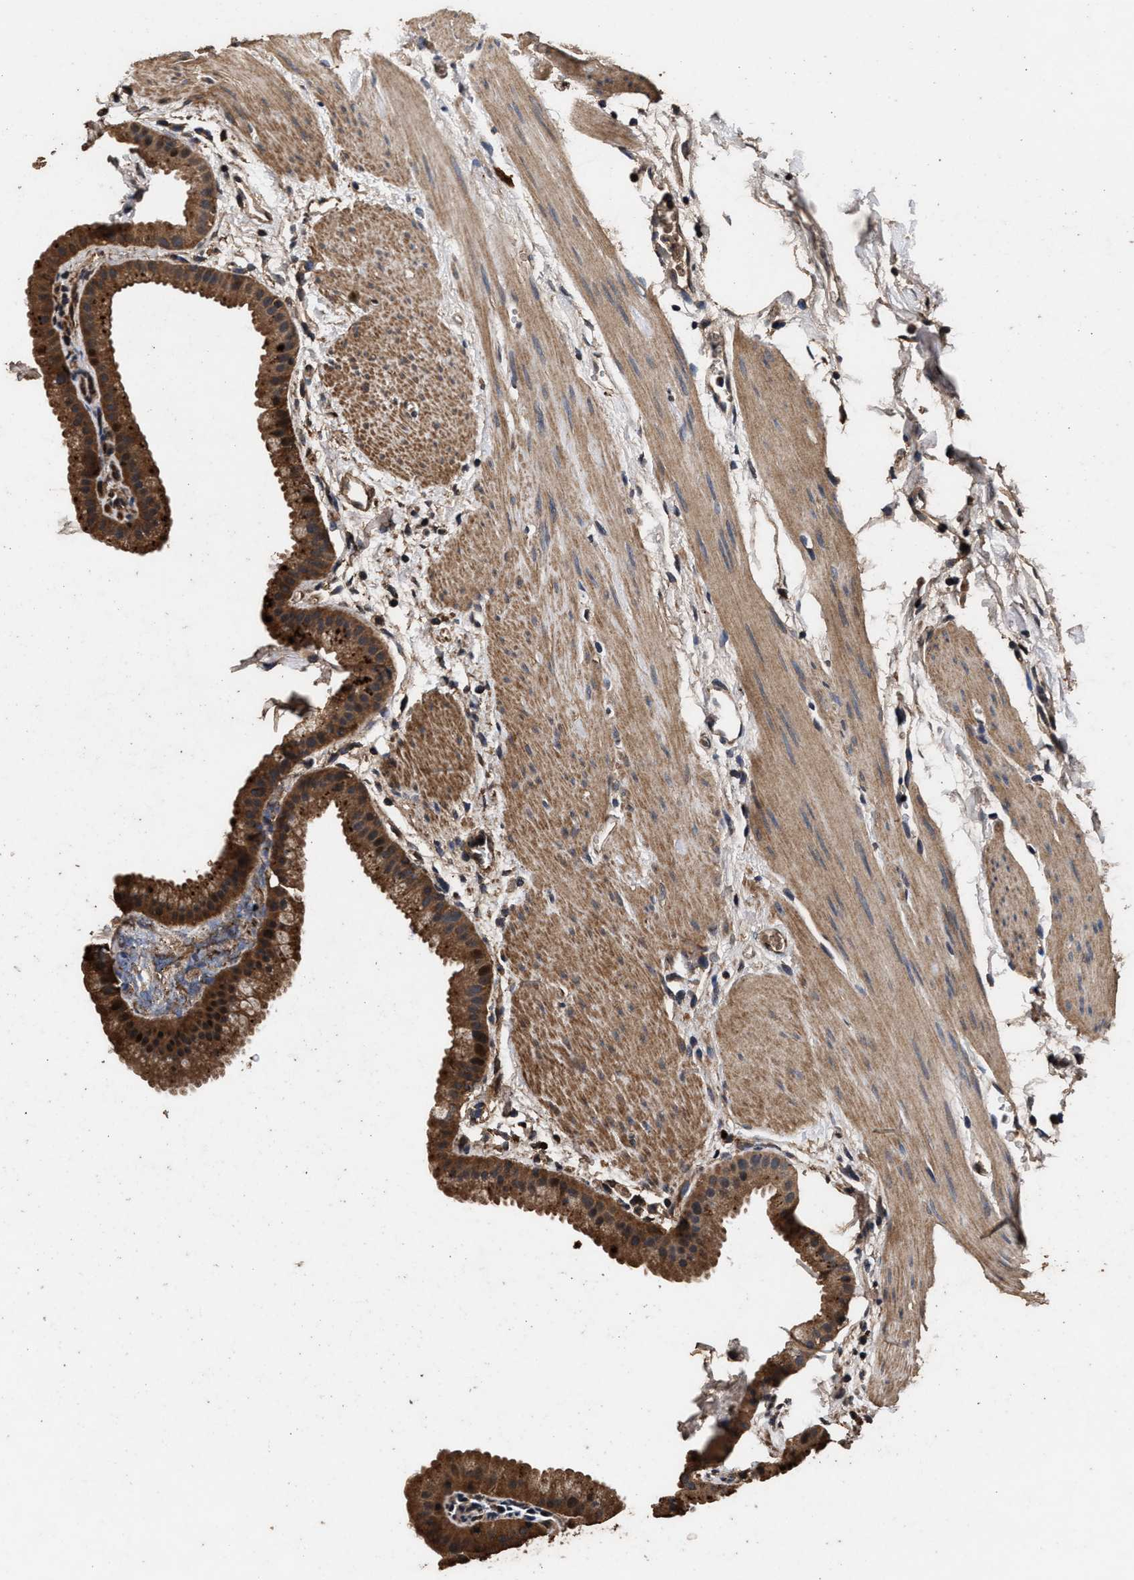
{"staining": {"intensity": "moderate", "quantity": ">75%", "location": "cytoplasmic/membranous"}, "tissue": "gallbladder", "cell_type": "Glandular cells", "image_type": "normal", "snomed": [{"axis": "morphology", "description": "Normal tissue, NOS"}, {"axis": "topography", "description": "Gallbladder"}], "caption": "Protein staining of benign gallbladder exhibits moderate cytoplasmic/membranous positivity in about >75% of glandular cells. (DAB IHC, brown staining for protein, blue staining for nuclei).", "gene": "ENSG00000286112", "patient": {"sex": "female", "age": 64}}